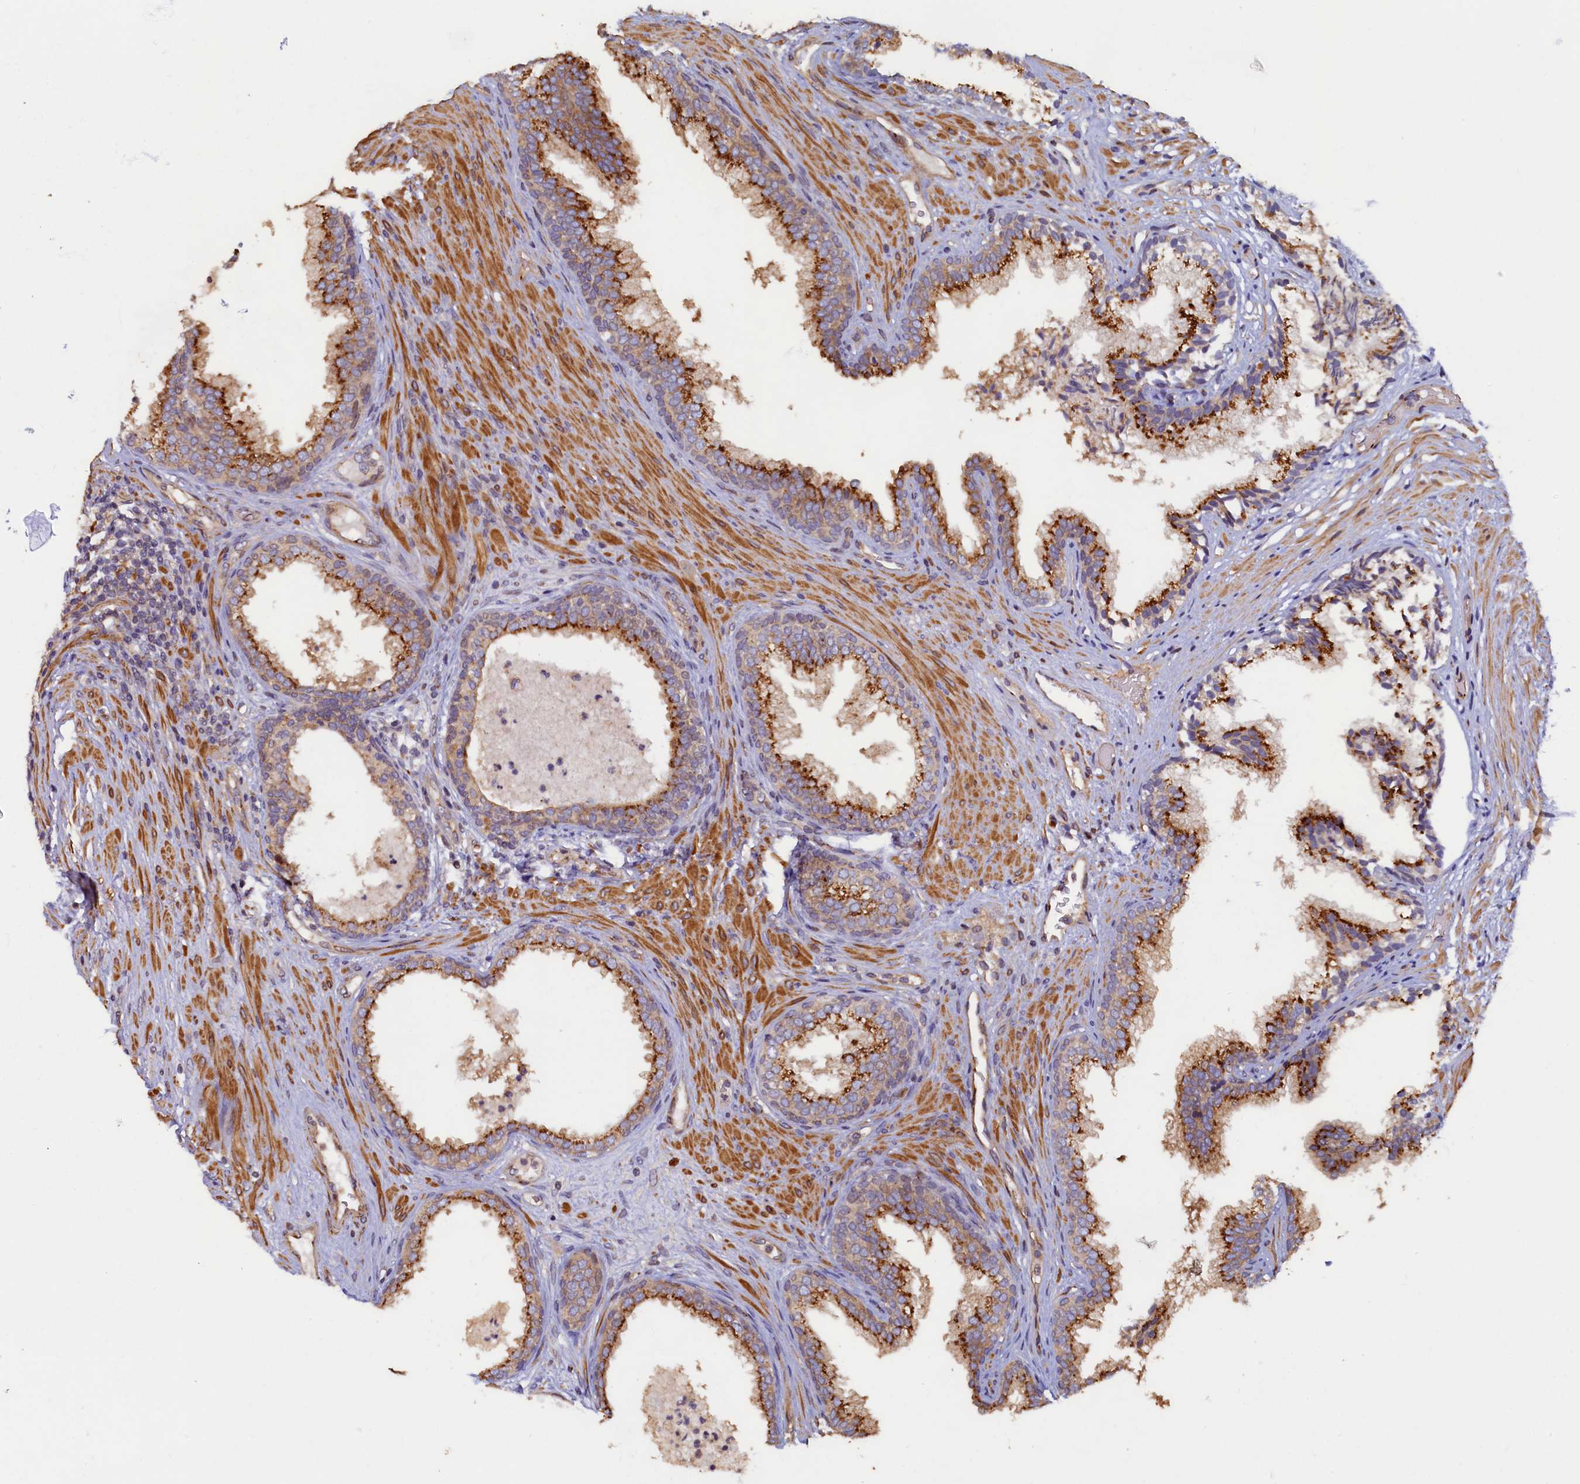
{"staining": {"intensity": "strong", "quantity": ">75%", "location": "cytoplasmic/membranous"}, "tissue": "prostate", "cell_type": "Glandular cells", "image_type": "normal", "snomed": [{"axis": "morphology", "description": "Normal tissue, NOS"}, {"axis": "topography", "description": "Prostate"}], "caption": "Prostate was stained to show a protein in brown. There is high levels of strong cytoplasmic/membranous positivity in about >75% of glandular cells. (brown staining indicates protein expression, while blue staining denotes nuclei).", "gene": "TMEM181", "patient": {"sex": "male", "age": 76}}